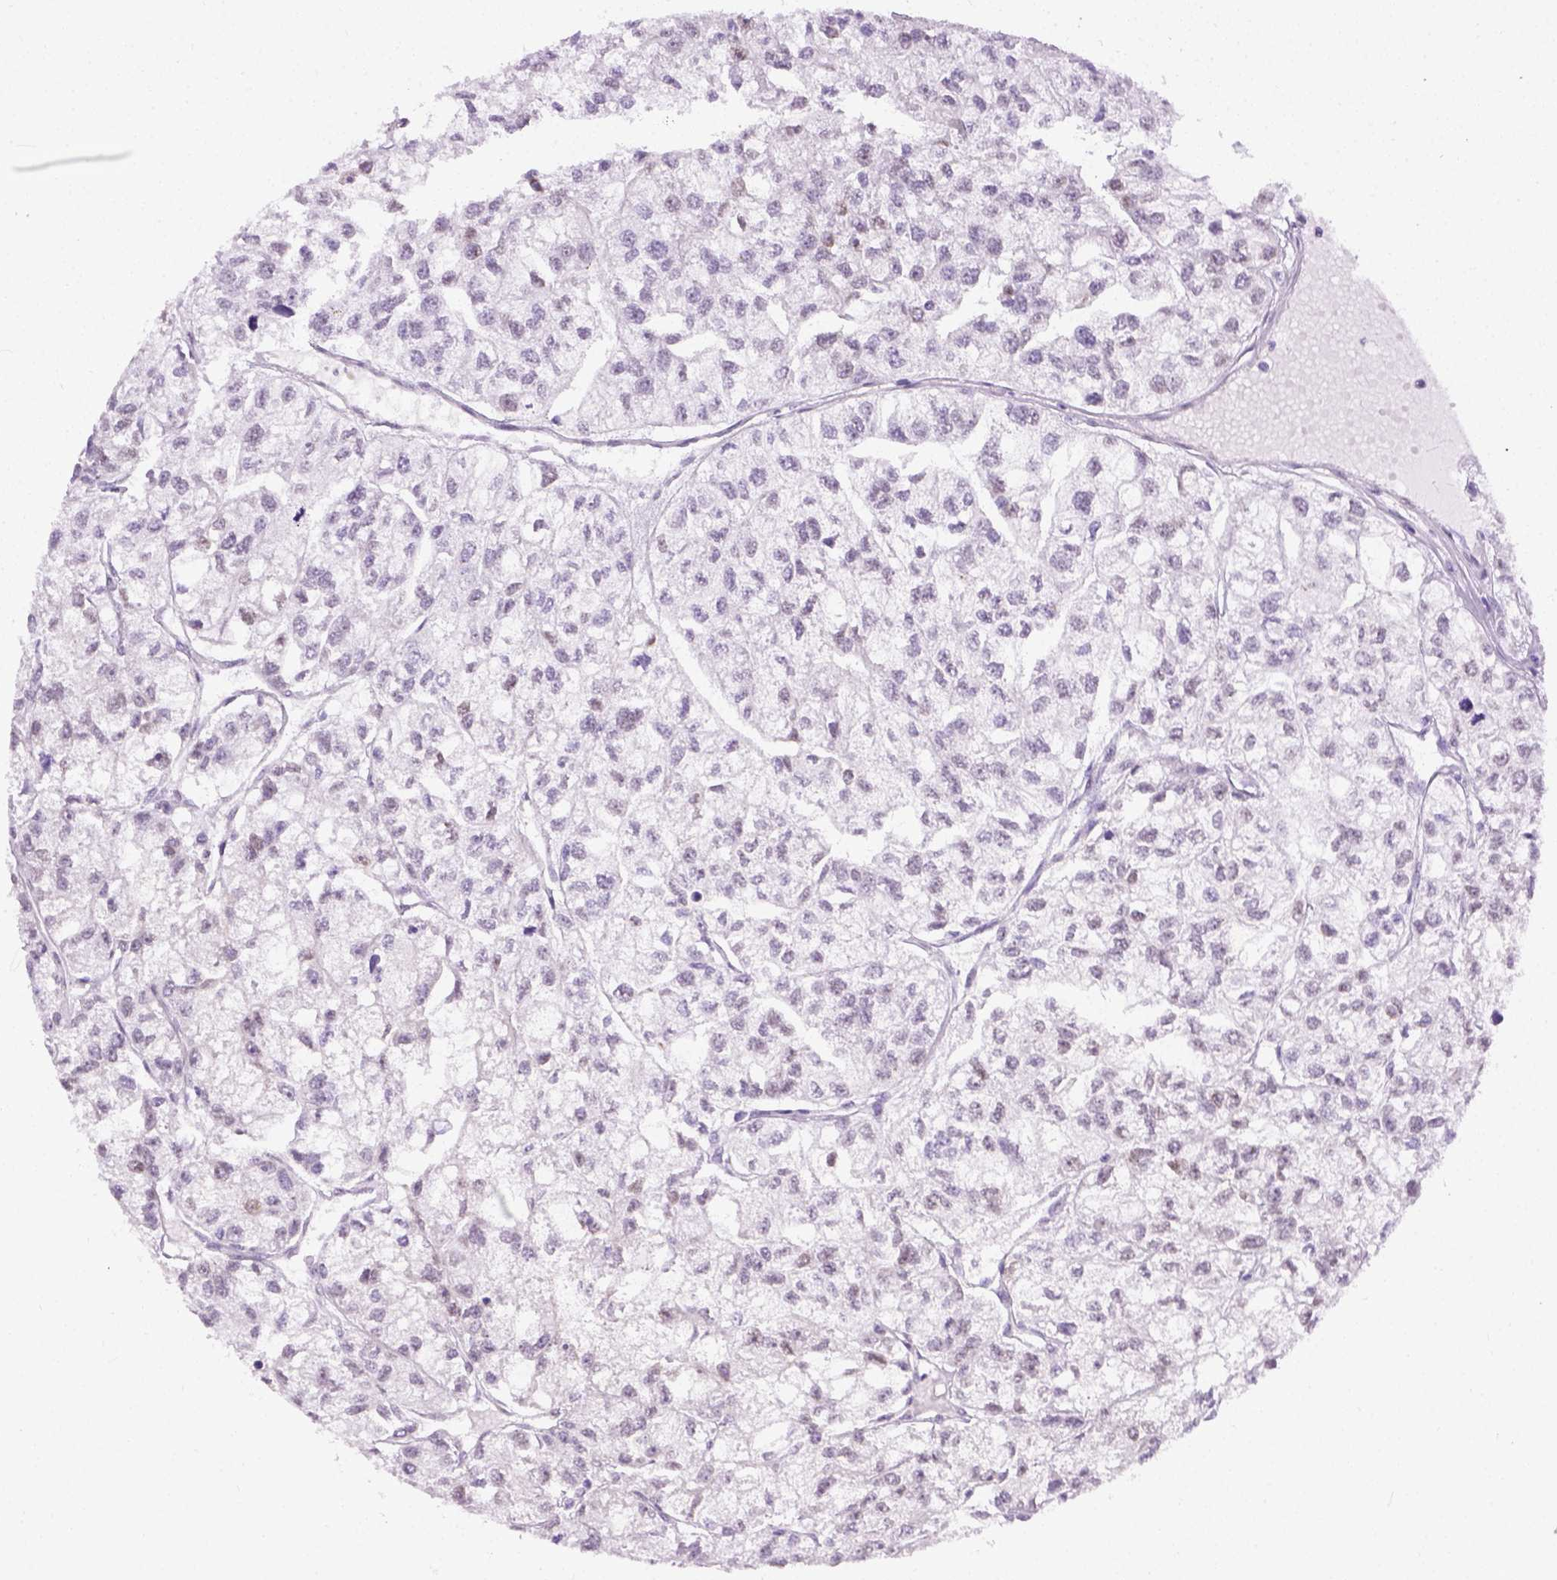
{"staining": {"intensity": "negative", "quantity": "none", "location": "none"}, "tissue": "renal cancer", "cell_type": "Tumor cells", "image_type": "cancer", "snomed": [{"axis": "morphology", "description": "Adenocarcinoma, NOS"}, {"axis": "topography", "description": "Kidney"}], "caption": "This micrograph is of renal adenocarcinoma stained with immunohistochemistry to label a protein in brown with the nuclei are counter-stained blue. There is no expression in tumor cells.", "gene": "FAM184B", "patient": {"sex": "male", "age": 56}}